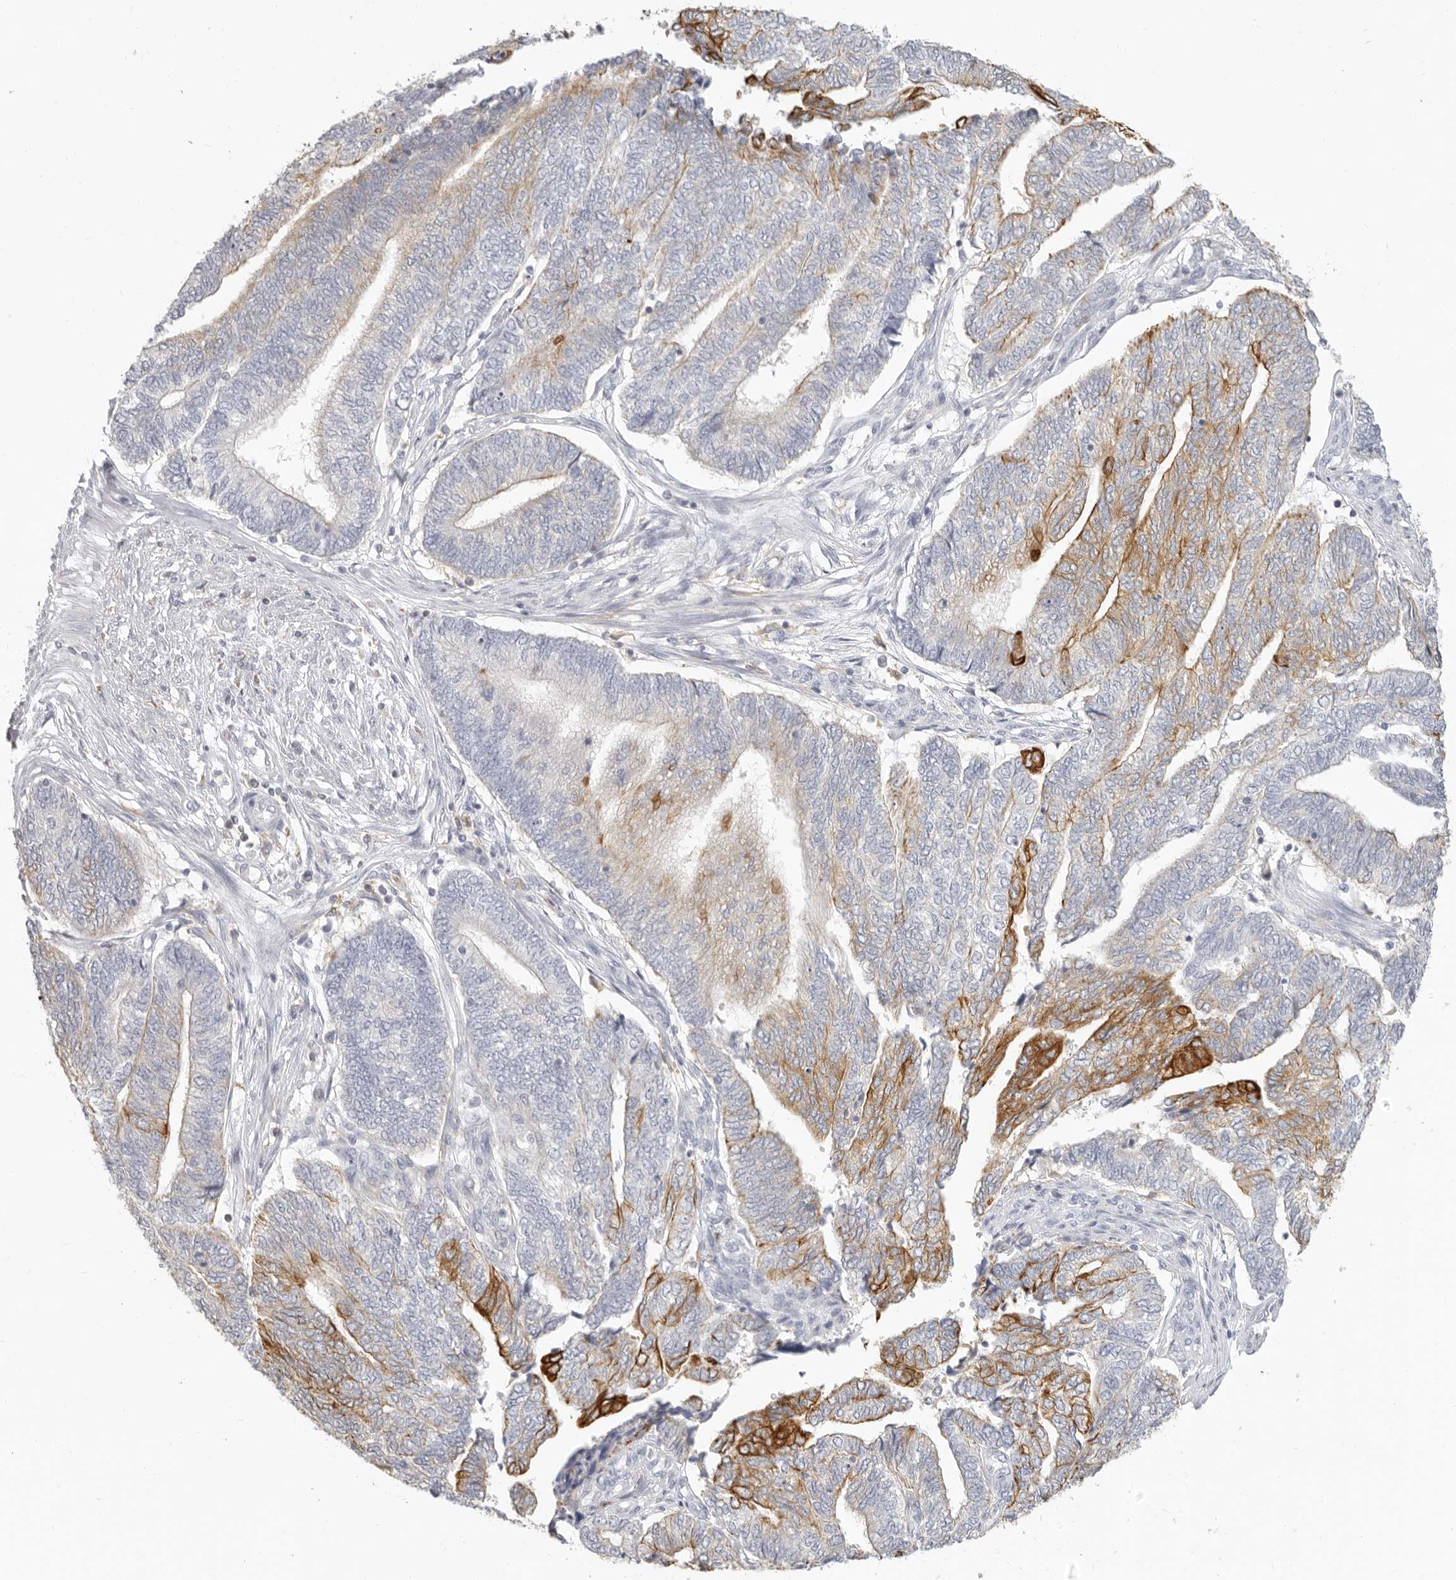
{"staining": {"intensity": "strong", "quantity": "<25%", "location": "cytoplasmic/membranous"}, "tissue": "endometrial cancer", "cell_type": "Tumor cells", "image_type": "cancer", "snomed": [{"axis": "morphology", "description": "Adenocarcinoma, NOS"}, {"axis": "topography", "description": "Uterus"}, {"axis": "topography", "description": "Endometrium"}], "caption": "The image reveals staining of endometrial cancer (adenocarcinoma), revealing strong cytoplasmic/membranous protein positivity (brown color) within tumor cells.", "gene": "NIBAN1", "patient": {"sex": "female", "age": 70}}